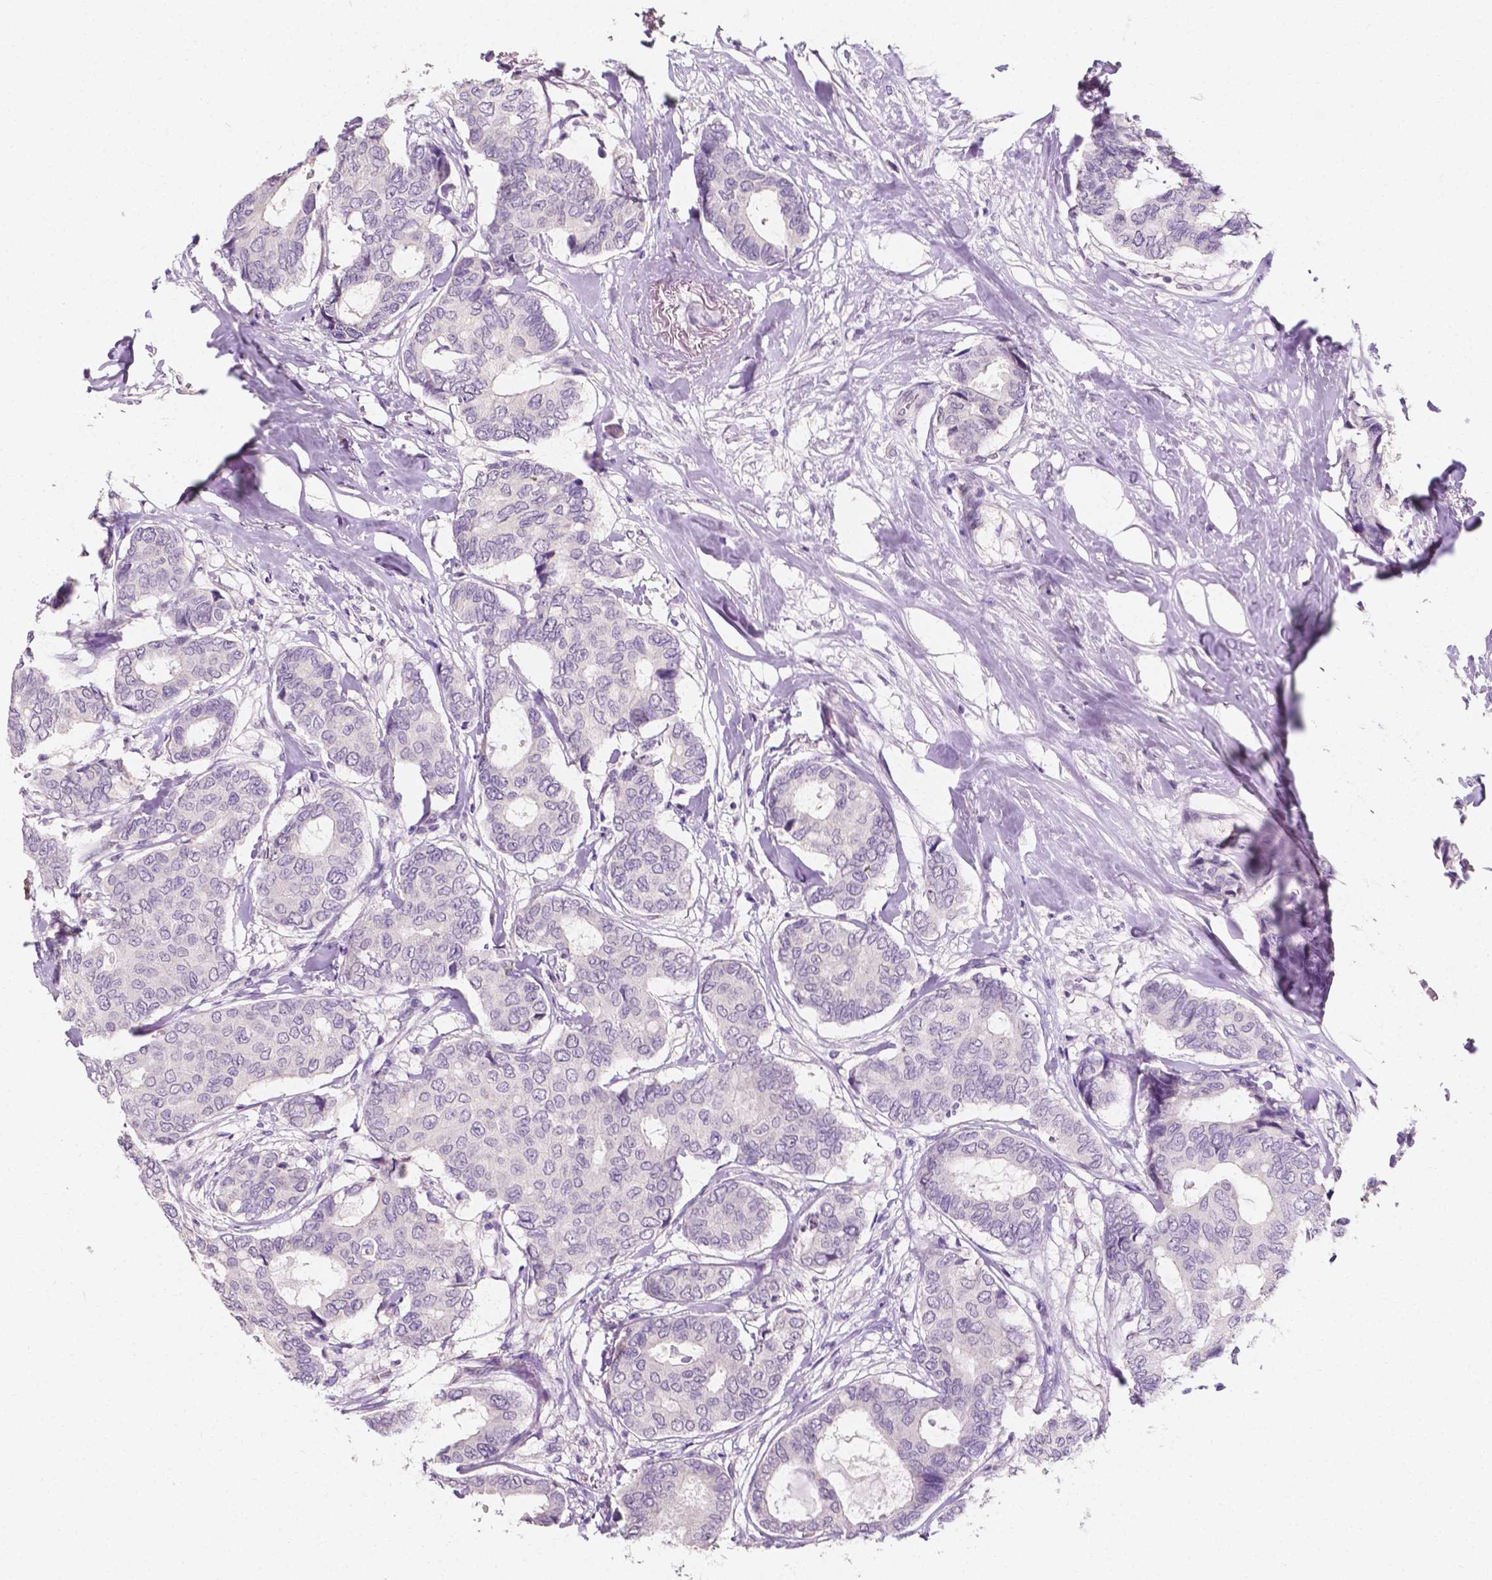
{"staining": {"intensity": "negative", "quantity": "none", "location": "none"}, "tissue": "breast cancer", "cell_type": "Tumor cells", "image_type": "cancer", "snomed": [{"axis": "morphology", "description": "Duct carcinoma"}, {"axis": "topography", "description": "Breast"}], "caption": "Photomicrograph shows no significant protein staining in tumor cells of breast cancer.", "gene": "TAL1", "patient": {"sex": "female", "age": 75}}